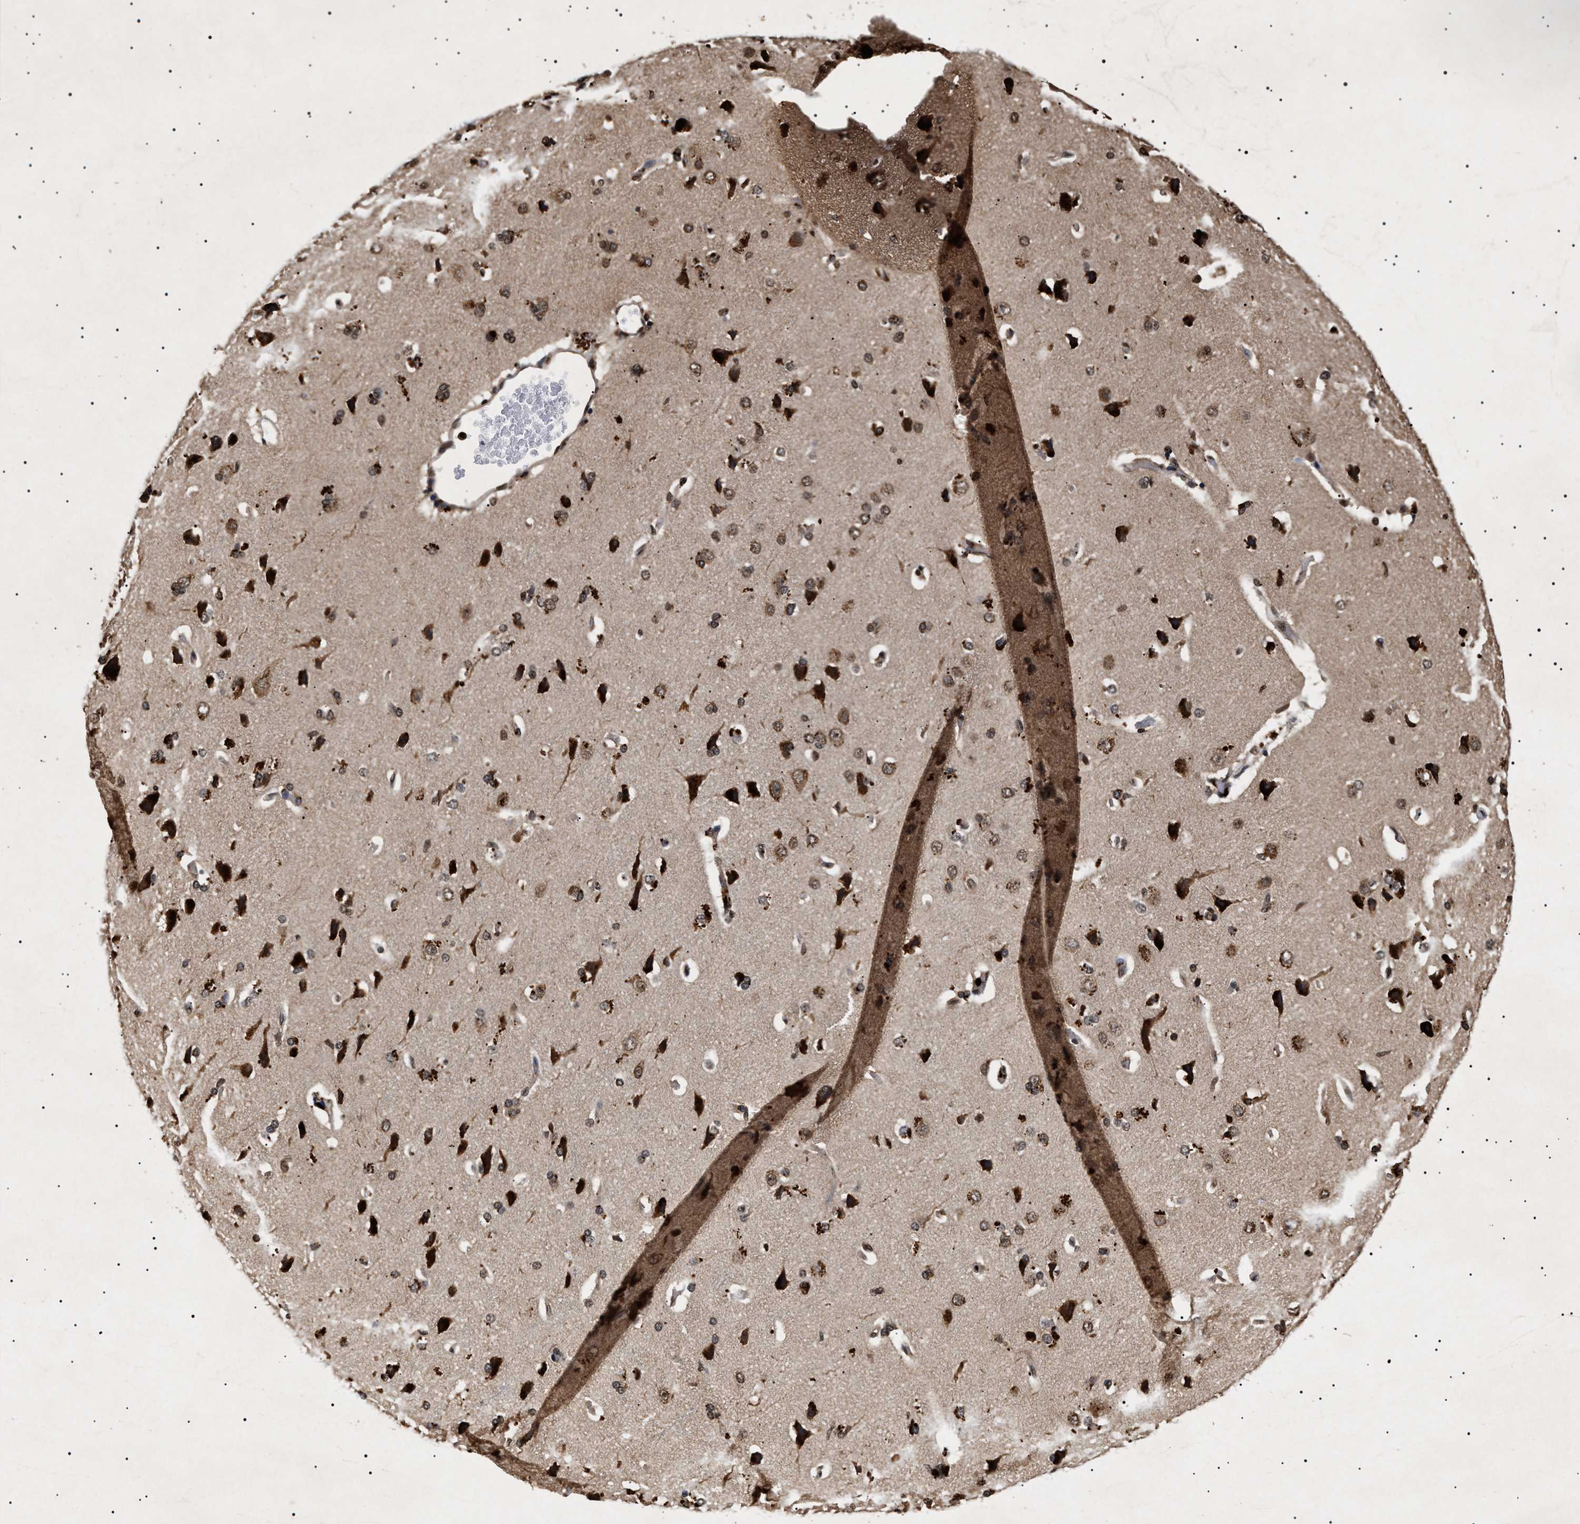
{"staining": {"intensity": "moderate", "quantity": "25%-75%", "location": "cytoplasmic/membranous"}, "tissue": "cerebral cortex", "cell_type": "Endothelial cells", "image_type": "normal", "snomed": [{"axis": "morphology", "description": "Normal tissue, NOS"}, {"axis": "topography", "description": "Cerebral cortex"}], "caption": "Moderate cytoplasmic/membranous protein positivity is identified in about 25%-75% of endothelial cells in cerebral cortex.", "gene": "KIF21A", "patient": {"sex": "male", "age": 62}}